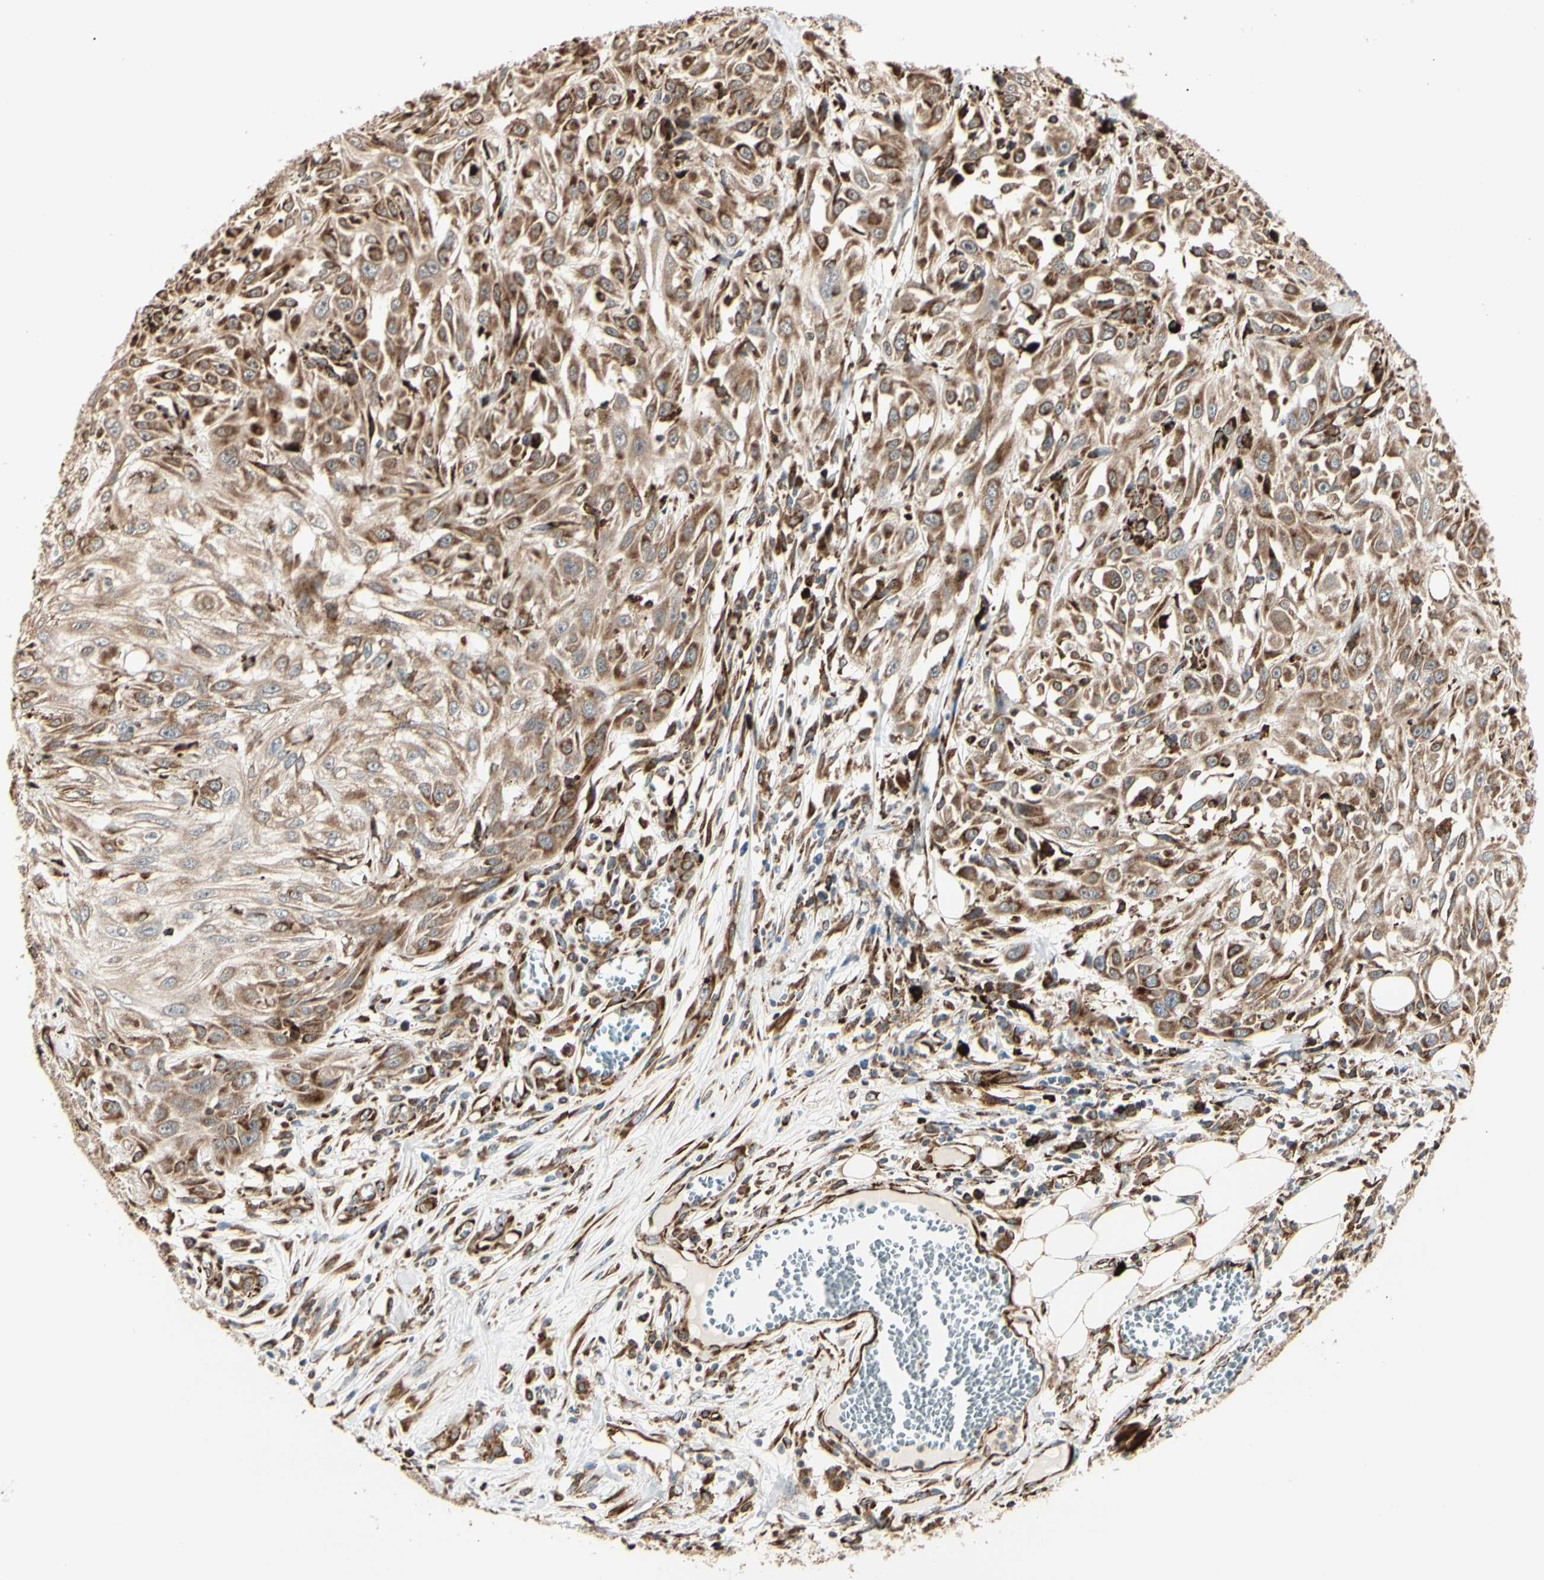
{"staining": {"intensity": "strong", "quantity": ">75%", "location": "cytoplasmic/membranous"}, "tissue": "skin cancer", "cell_type": "Tumor cells", "image_type": "cancer", "snomed": [{"axis": "morphology", "description": "Squamous cell carcinoma, NOS"}, {"axis": "topography", "description": "Skin"}], "caption": "A photomicrograph of human skin squamous cell carcinoma stained for a protein exhibits strong cytoplasmic/membranous brown staining in tumor cells.", "gene": "HSP90B1", "patient": {"sex": "male", "age": 75}}